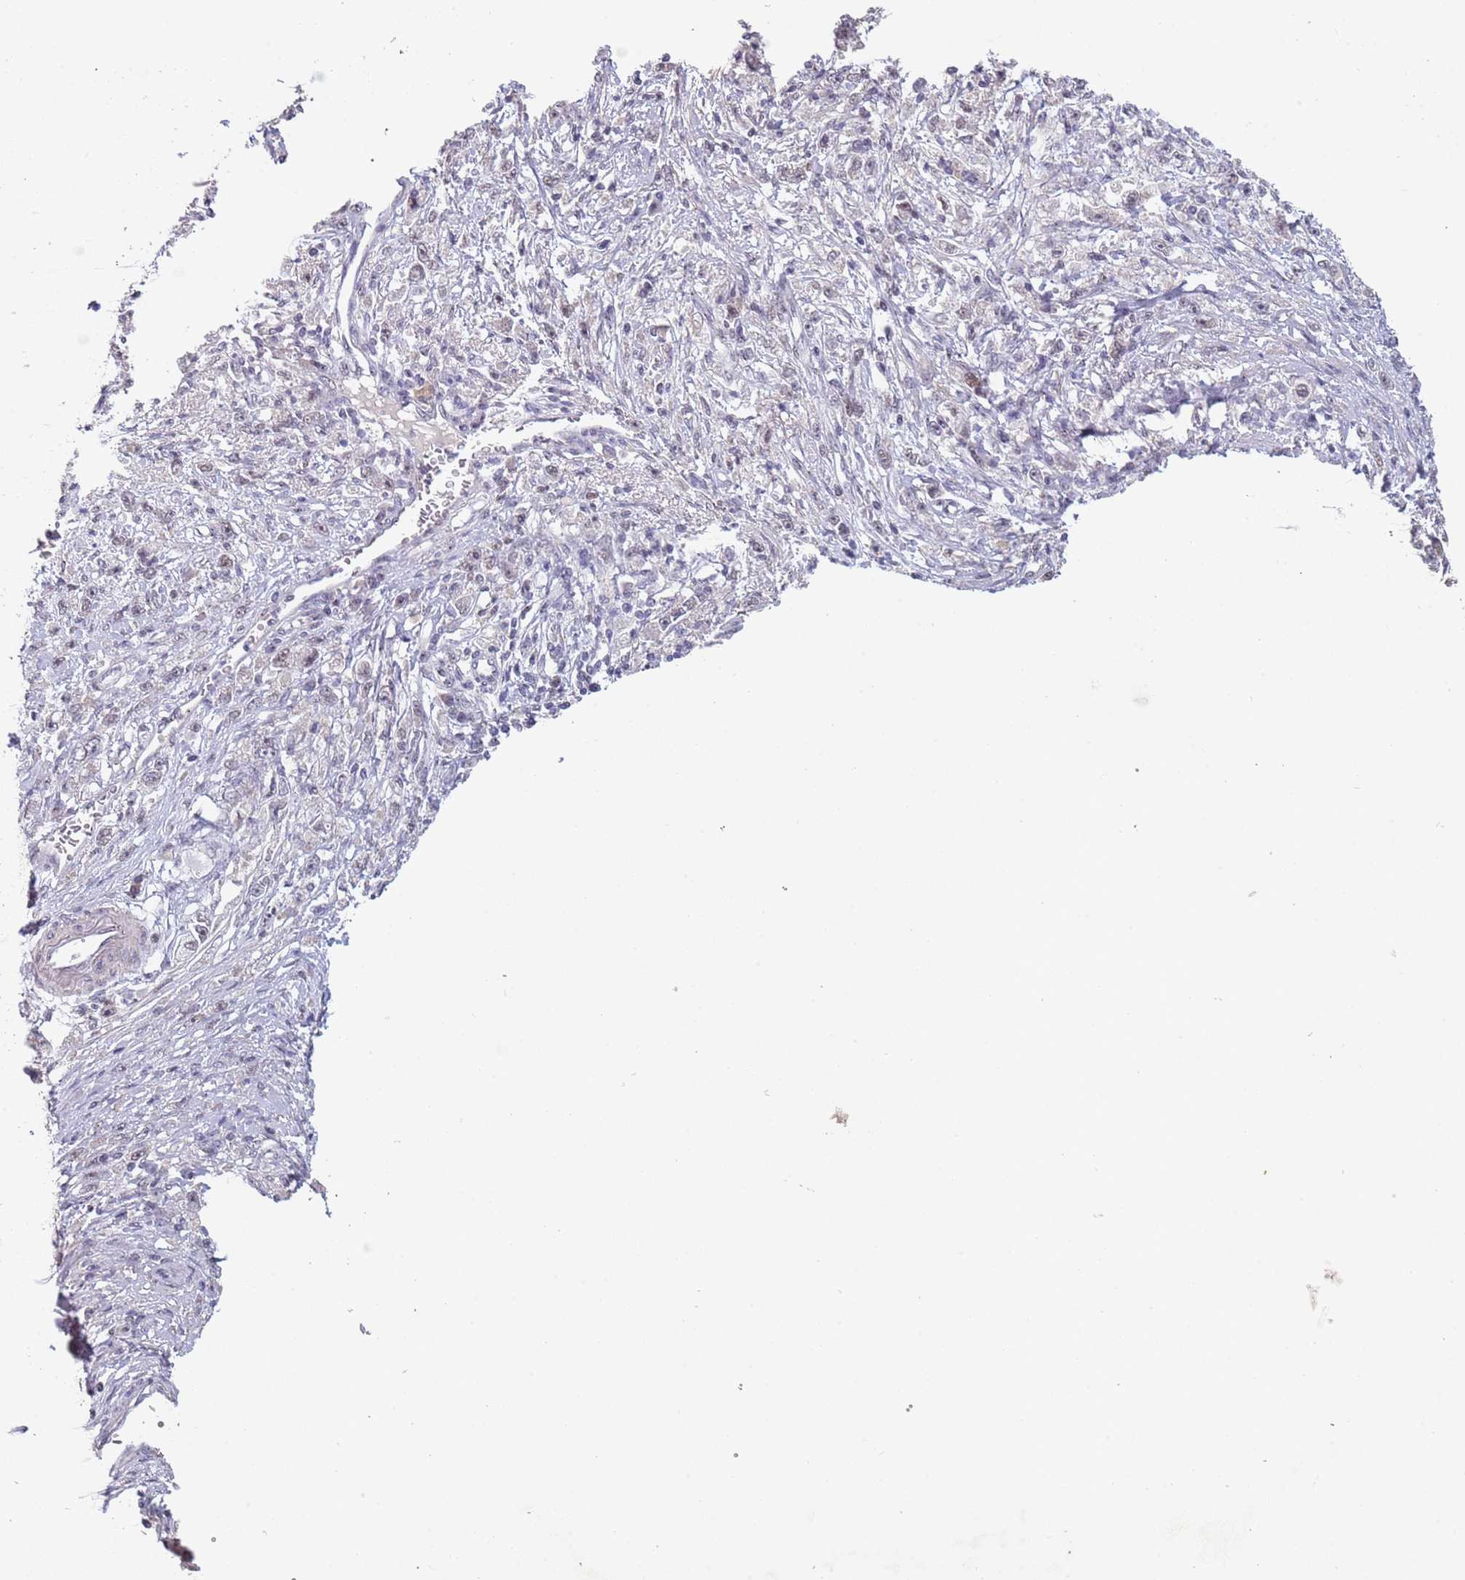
{"staining": {"intensity": "negative", "quantity": "none", "location": "none"}, "tissue": "stomach cancer", "cell_type": "Tumor cells", "image_type": "cancer", "snomed": [{"axis": "morphology", "description": "Adenocarcinoma, NOS"}, {"axis": "topography", "description": "Stomach"}], "caption": "Immunohistochemistry (IHC) of stomach adenocarcinoma displays no expression in tumor cells.", "gene": "CIZ1", "patient": {"sex": "female", "age": 59}}